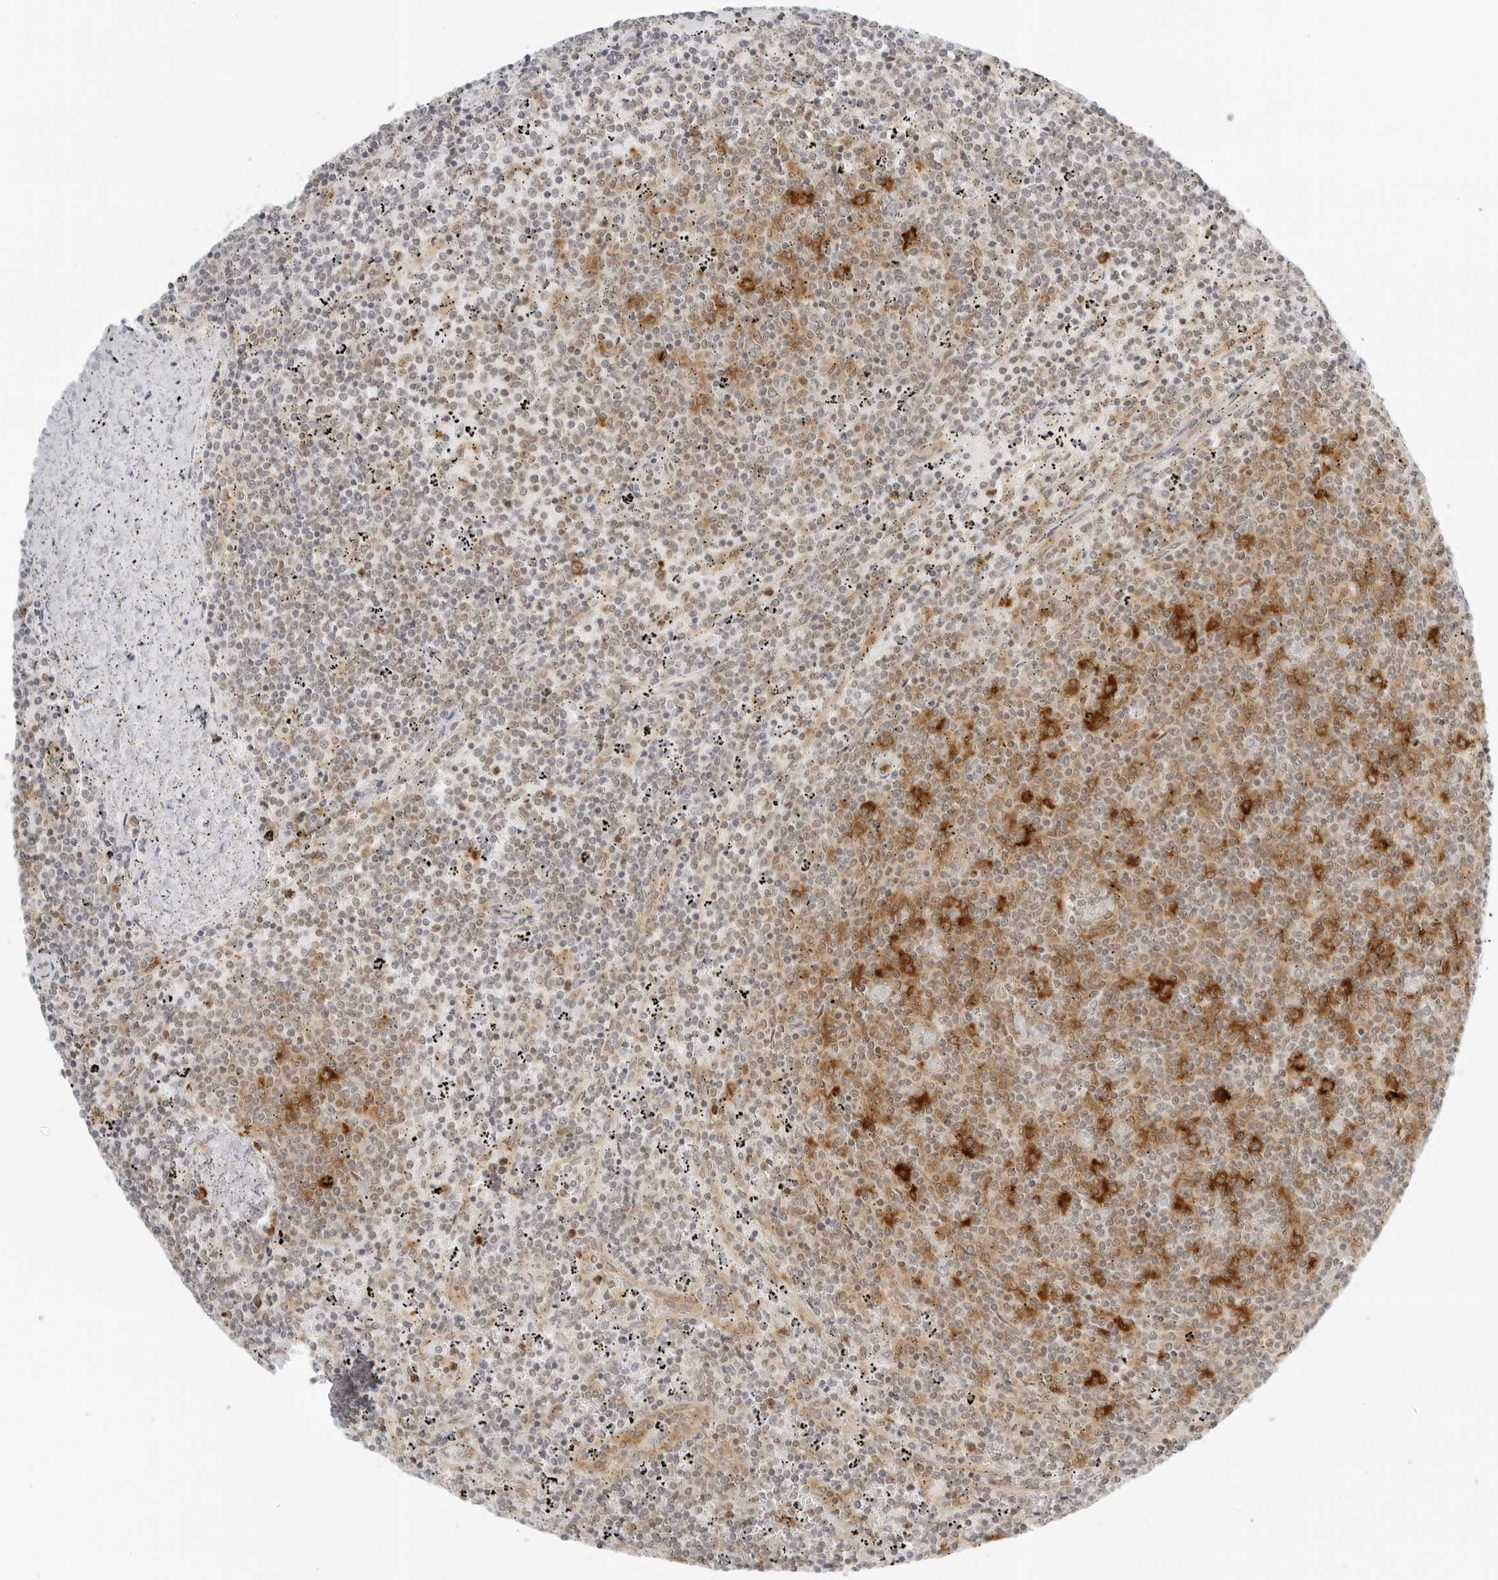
{"staining": {"intensity": "strong", "quantity": "25%-75%", "location": "cytoplasmic/membranous"}, "tissue": "lymphoma", "cell_type": "Tumor cells", "image_type": "cancer", "snomed": [{"axis": "morphology", "description": "Malignant lymphoma, non-Hodgkin's type, Low grade"}, {"axis": "topography", "description": "Spleen"}], "caption": "A brown stain labels strong cytoplasmic/membranous expression of a protein in lymphoma tumor cells.", "gene": "EIF4G1", "patient": {"sex": "female", "age": 50}}